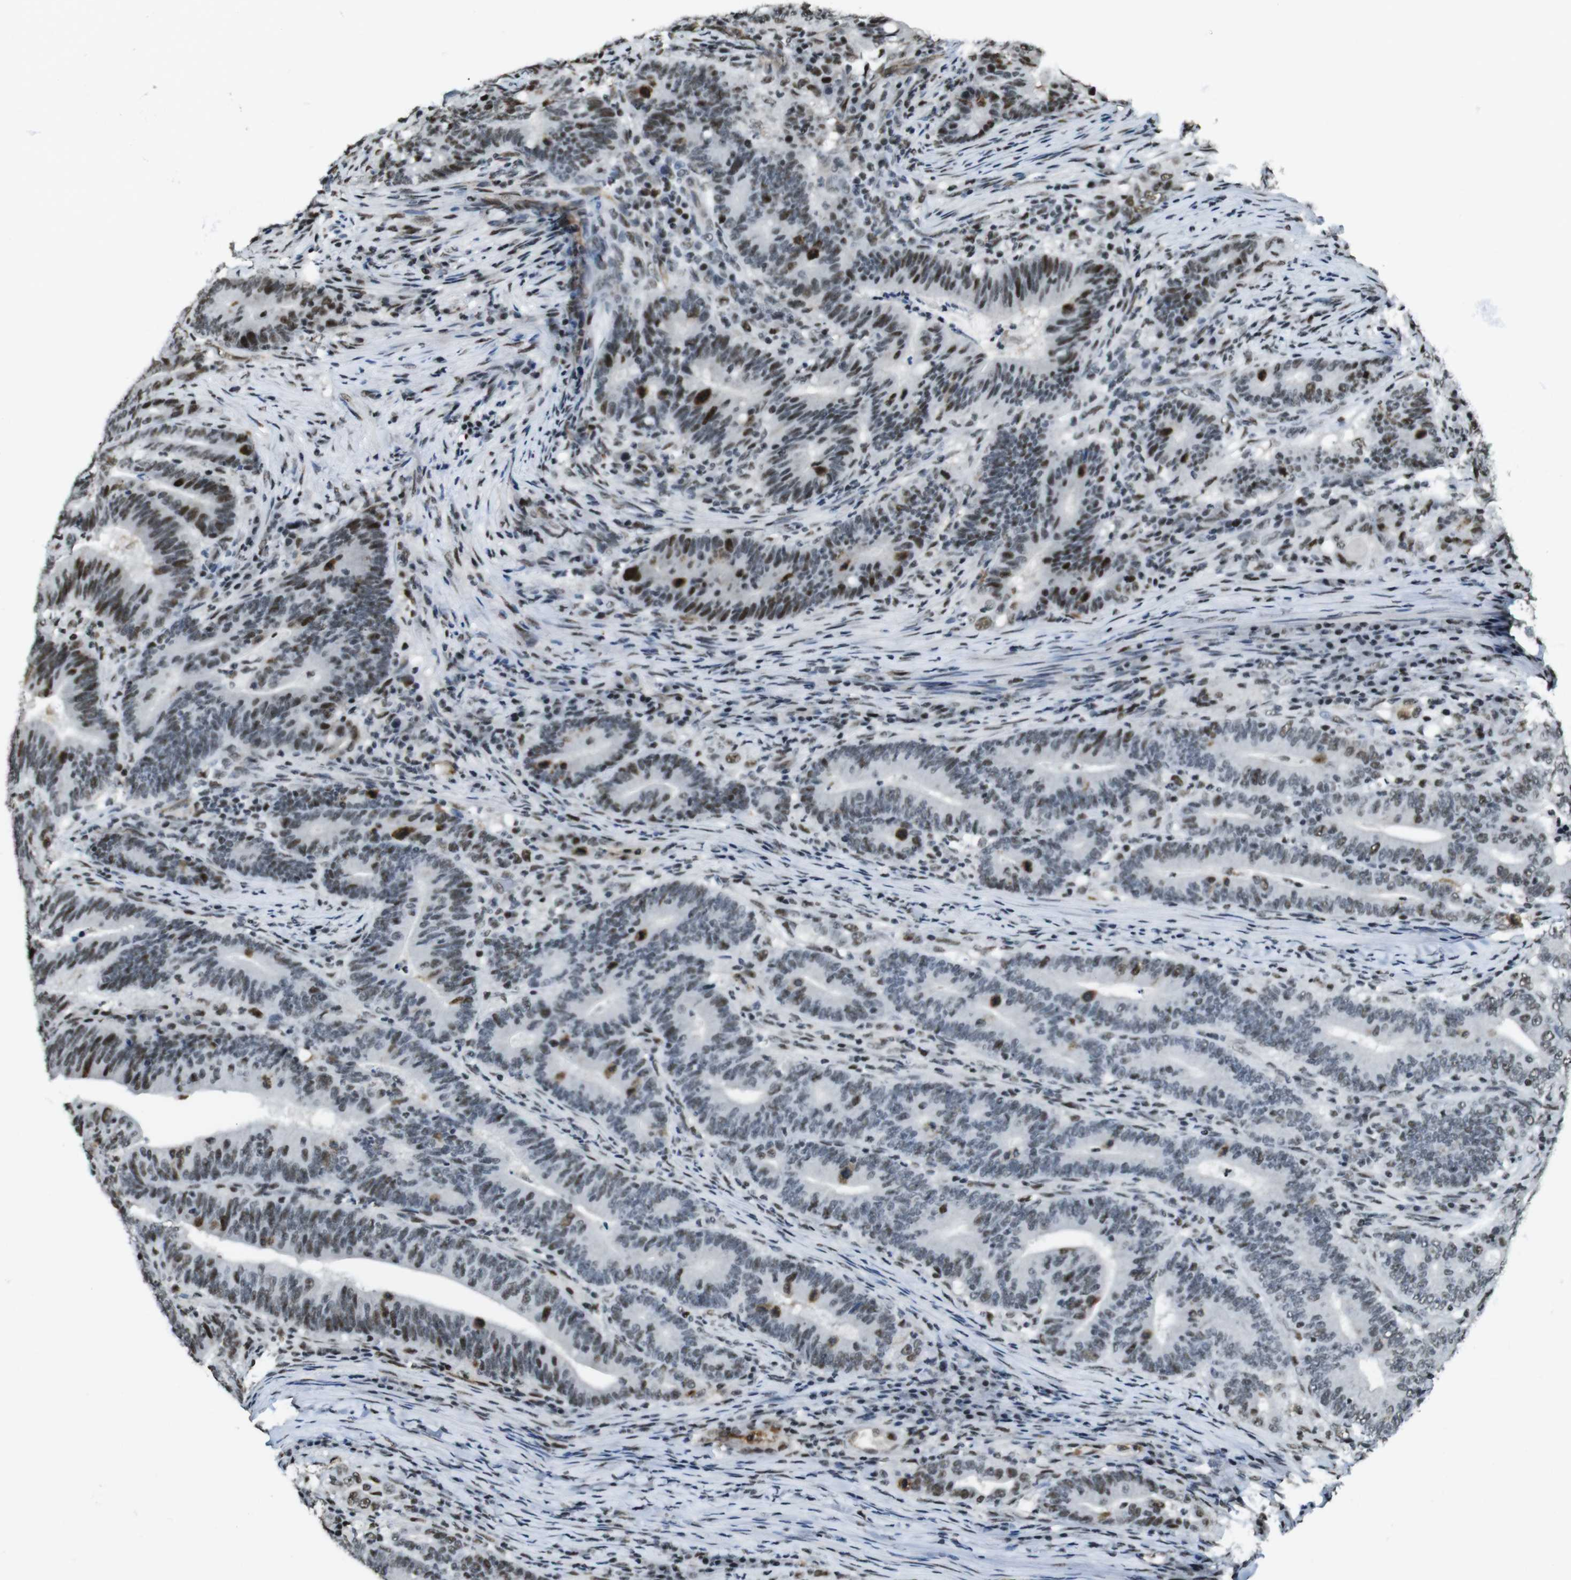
{"staining": {"intensity": "moderate", "quantity": "<25%", "location": "nuclear"}, "tissue": "colorectal cancer", "cell_type": "Tumor cells", "image_type": "cancer", "snomed": [{"axis": "morphology", "description": "Normal tissue, NOS"}, {"axis": "morphology", "description": "Adenocarcinoma, NOS"}, {"axis": "topography", "description": "Colon"}], "caption": "This micrograph shows immunohistochemistry (IHC) staining of human colorectal adenocarcinoma, with low moderate nuclear staining in about <25% of tumor cells.", "gene": "CSNK2B", "patient": {"sex": "female", "age": 66}}